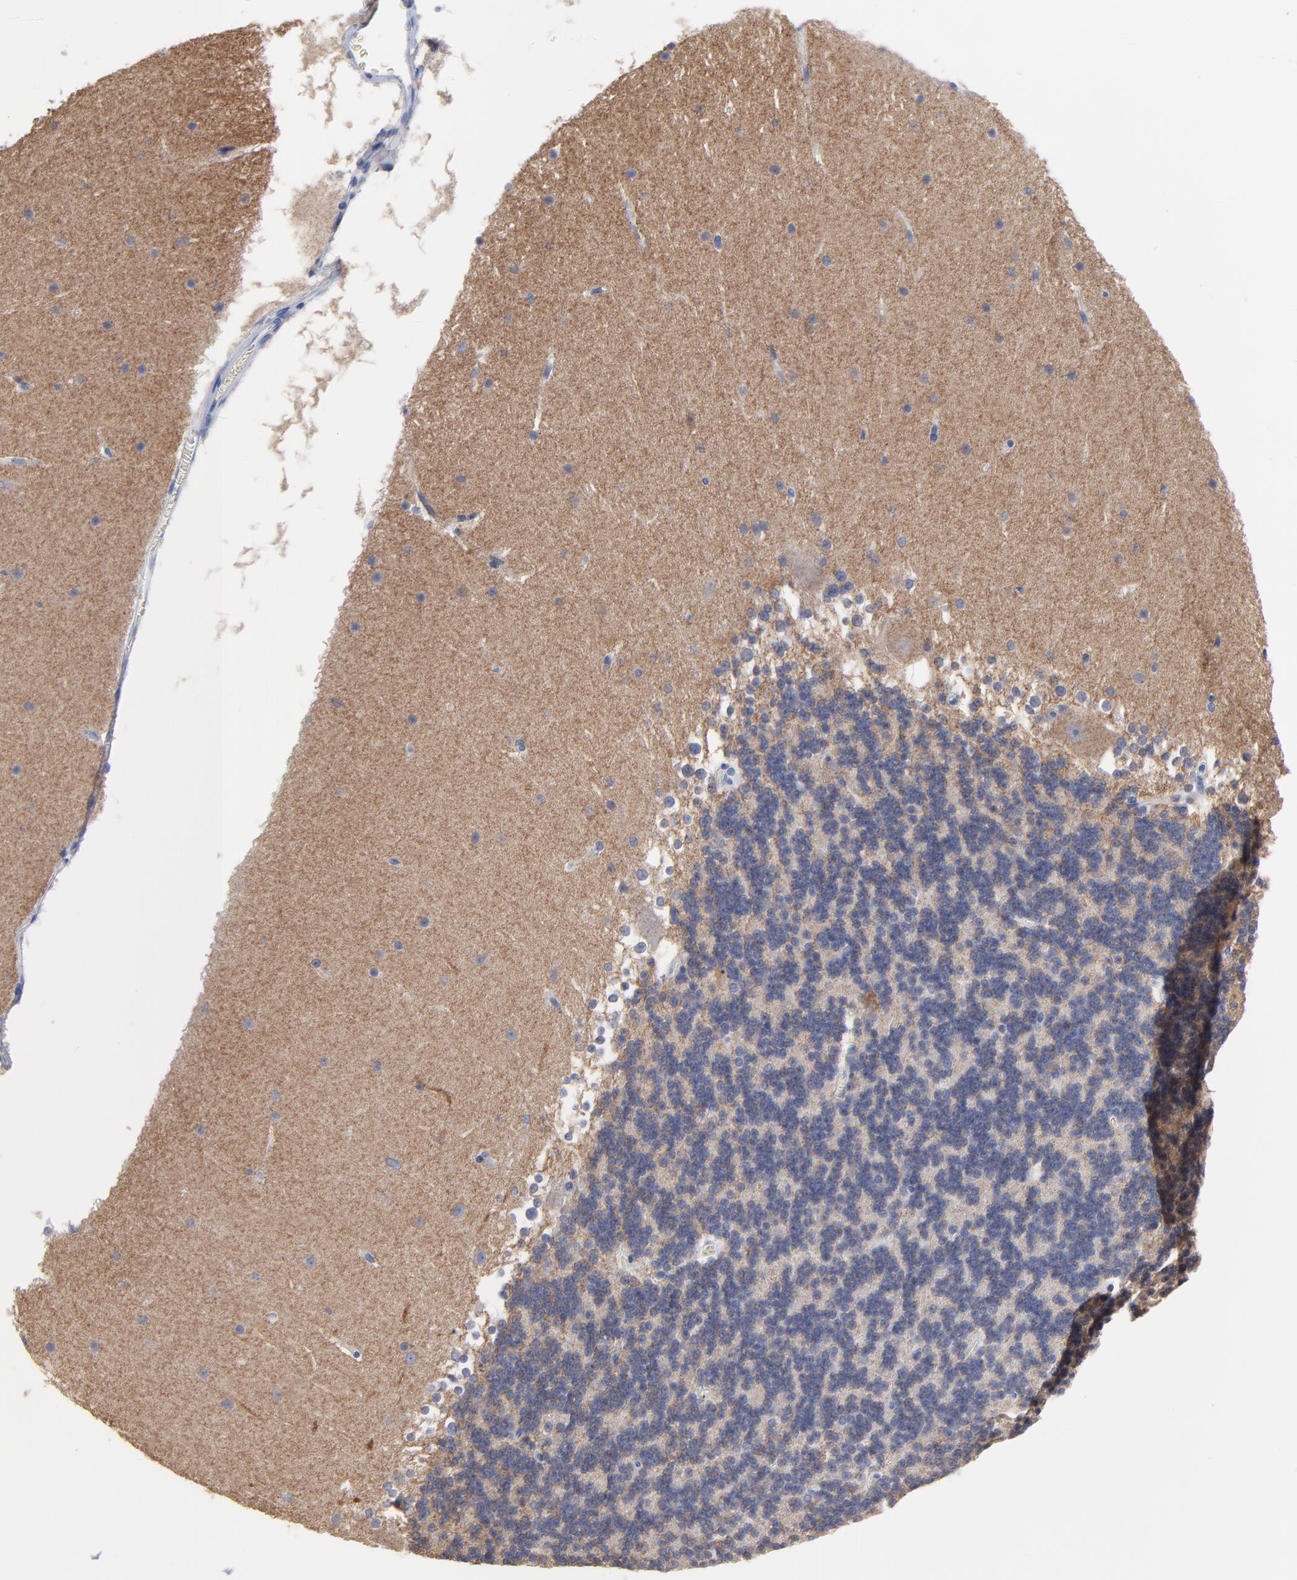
{"staining": {"intensity": "negative", "quantity": "none", "location": "none"}, "tissue": "cerebellum", "cell_type": "Cells in granular layer", "image_type": "normal", "snomed": [{"axis": "morphology", "description": "Normal tissue, NOS"}, {"axis": "topography", "description": "Cerebellum"}], "caption": "The photomicrograph displays no significant positivity in cells in granular layer of cerebellum.", "gene": "CNTN3", "patient": {"sex": "female", "age": 19}}